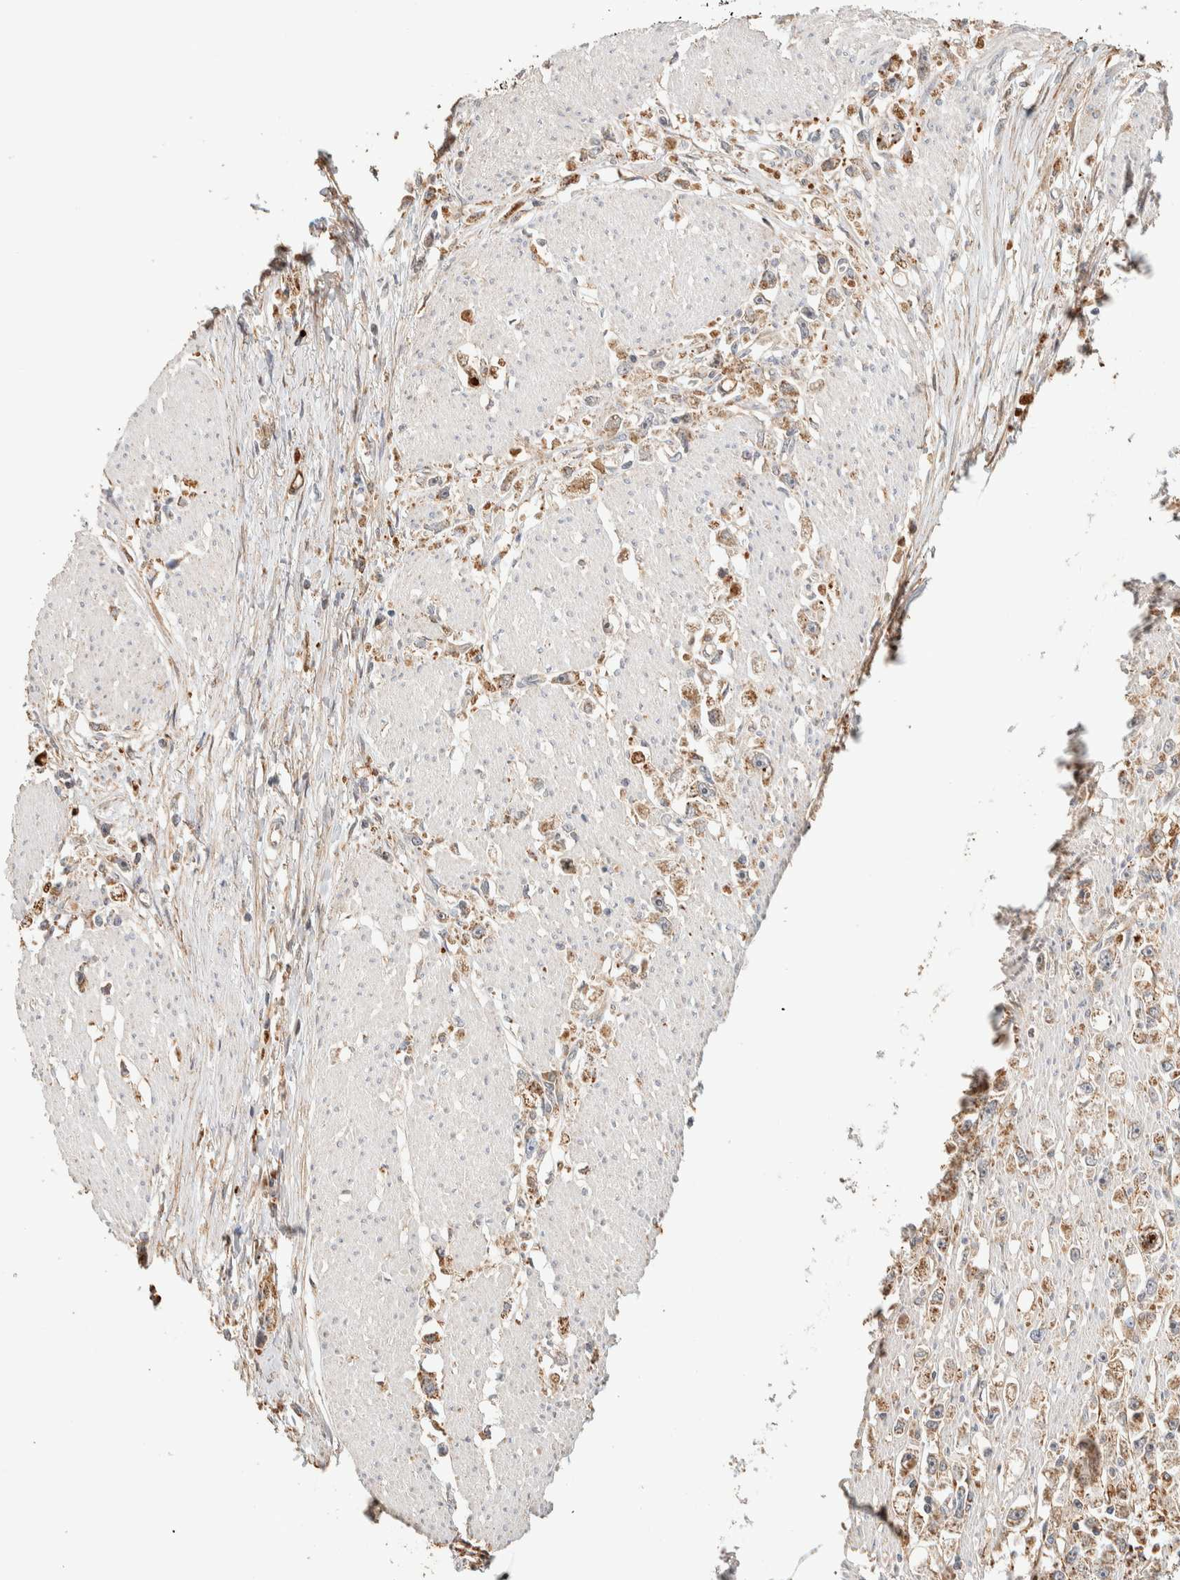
{"staining": {"intensity": "moderate", "quantity": ">75%", "location": "cytoplasmic/membranous"}, "tissue": "stomach cancer", "cell_type": "Tumor cells", "image_type": "cancer", "snomed": [{"axis": "morphology", "description": "Adenocarcinoma, NOS"}, {"axis": "topography", "description": "Stomach"}], "caption": "A medium amount of moderate cytoplasmic/membranous expression is present in approximately >75% of tumor cells in adenocarcinoma (stomach) tissue. The protein of interest is stained brown, and the nuclei are stained in blue (DAB (3,3'-diaminobenzidine) IHC with brightfield microscopy, high magnification).", "gene": "KIF9", "patient": {"sex": "female", "age": 59}}